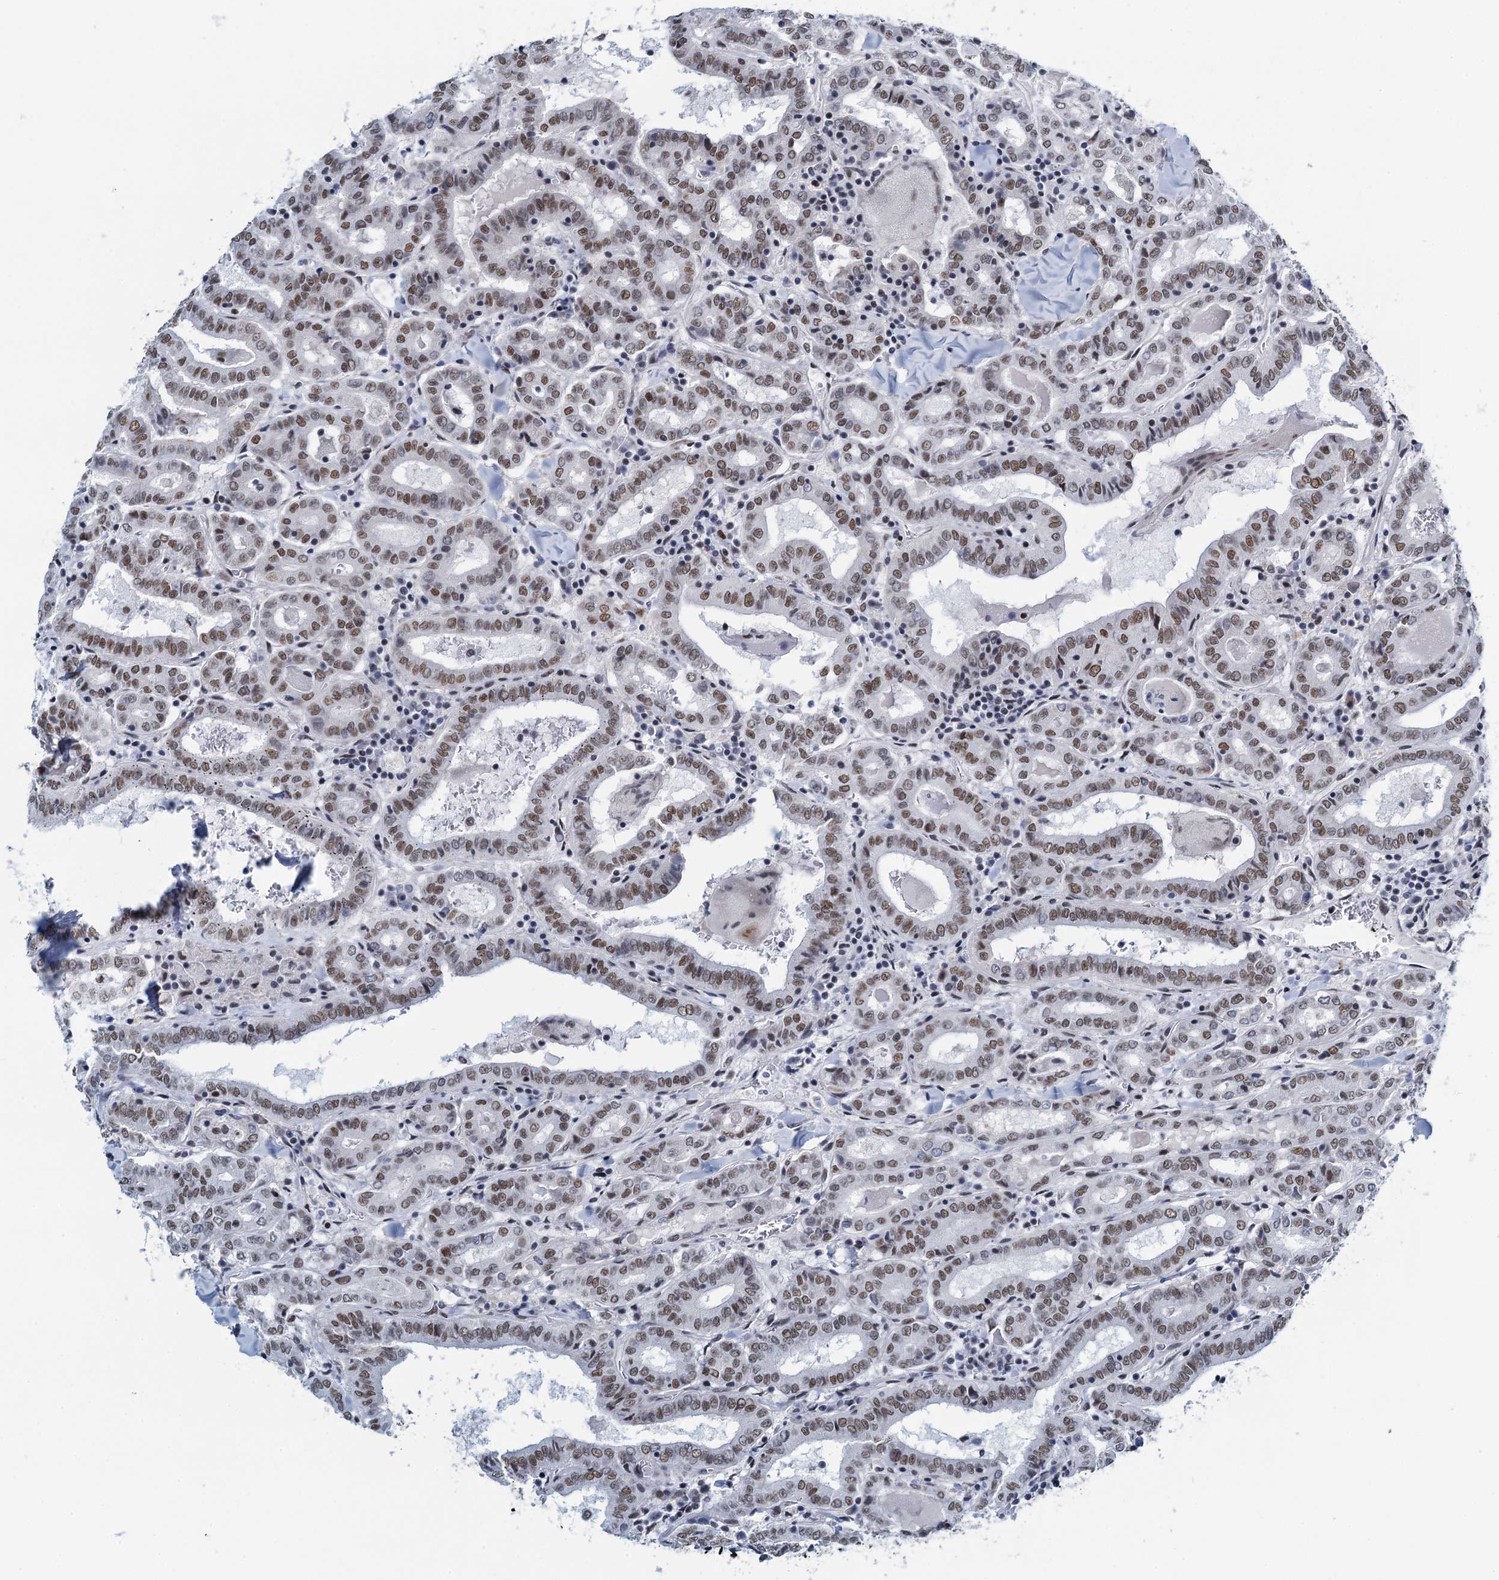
{"staining": {"intensity": "moderate", "quantity": ">75%", "location": "nuclear"}, "tissue": "thyroid cancer", "cell_type": "Tumor cells", "image_type": "cancer", "snomed": [{"axis": "morphology", "description": "Papillary adenocarcinoma, NOS"}, {"axis": "topography", "description": "Thyroid gland"}], "caption": "A histopathology image showing moderate nuclear expression in approximately >75% of tumor cells in thyroid cancer, as visualized by brown immunohistochemical staining.", "gene": "HNRNPUL2", "patient": {"sex": "female", "age": 72}}